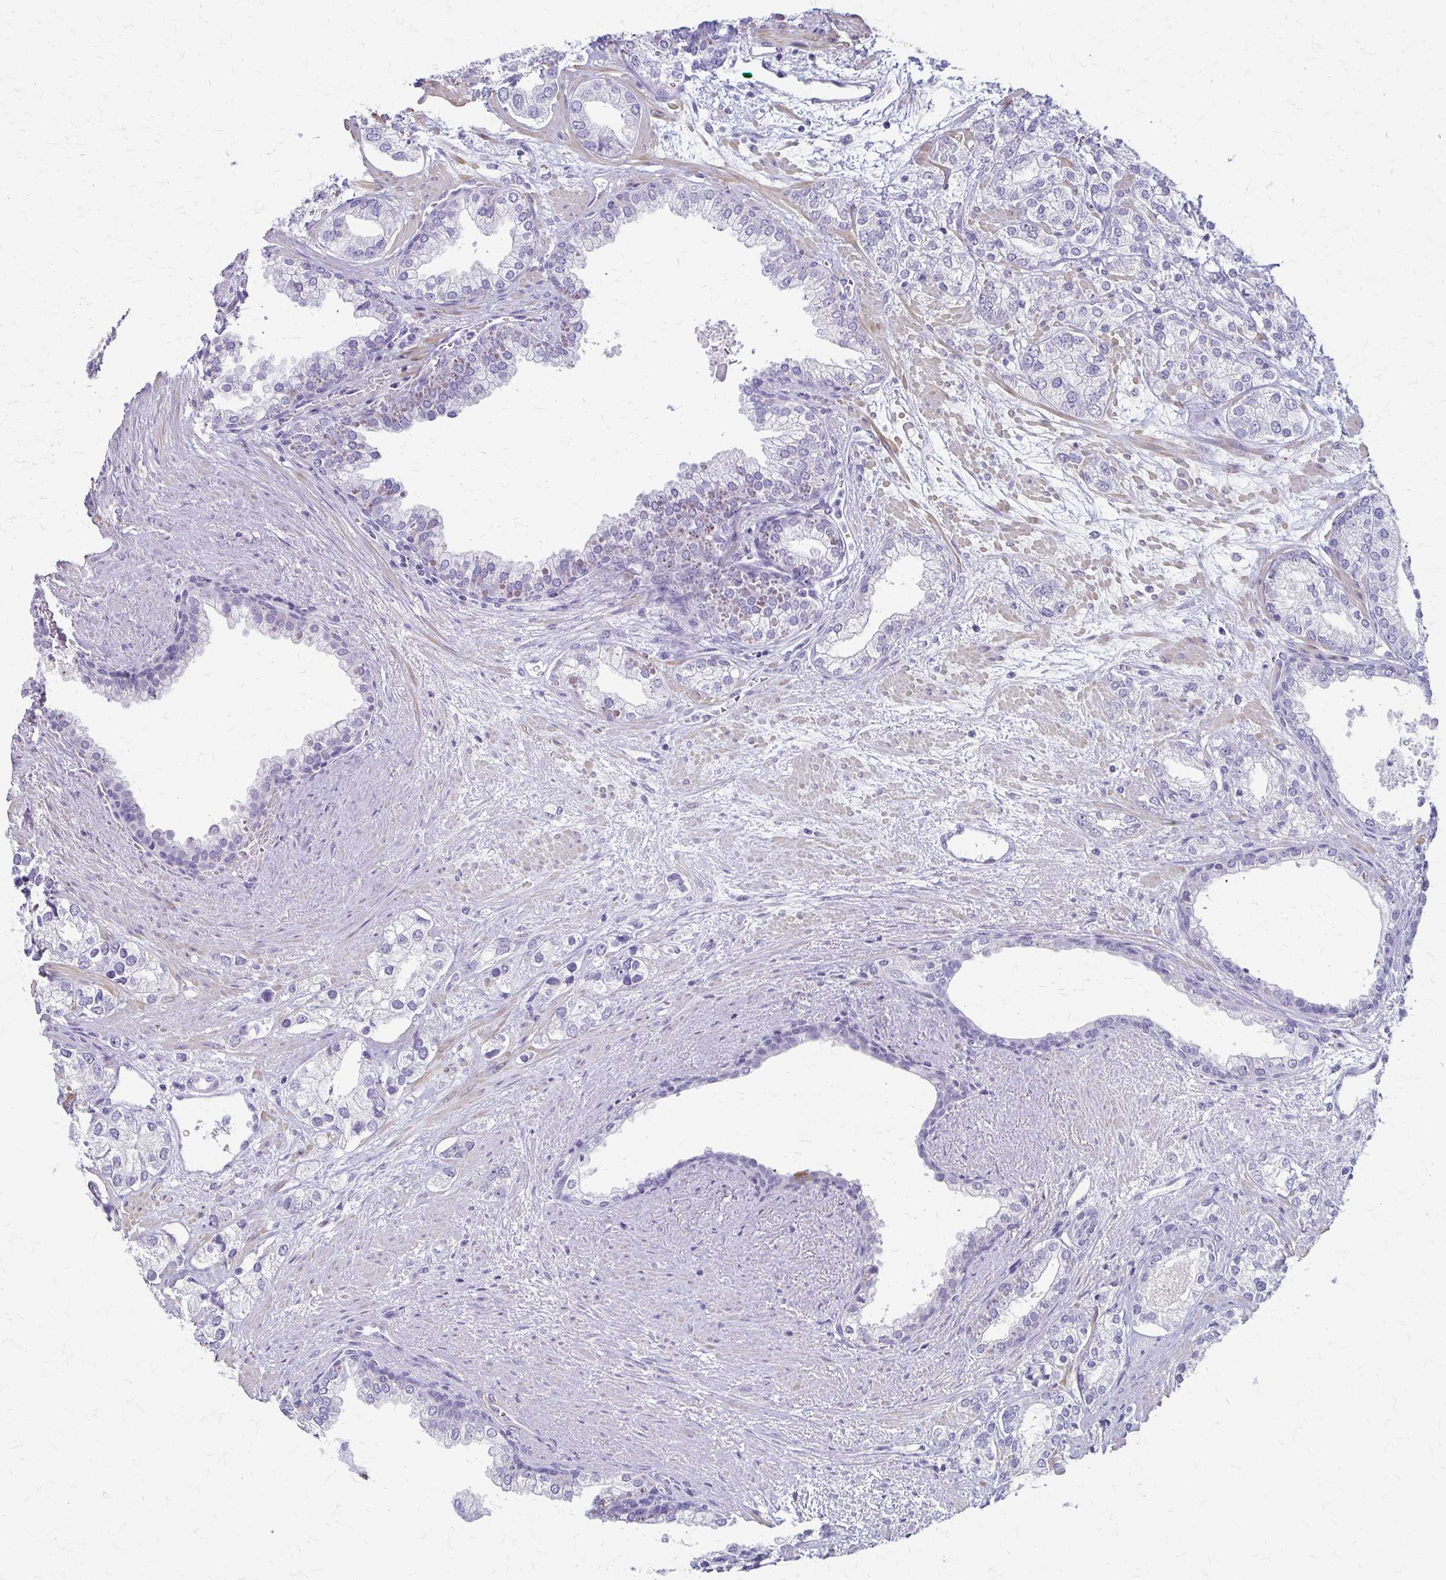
{"staining": {"intensity": "negative", "quantity": "none", "location": "none"}, "tissue": "prostate cancer", "cell_type": "Tumor cells", "image_type": "cancer", "snomed": [{"axis": "morphology", "description": "Adenocarcinoma, High grade"}, {"axis": "topography", "description": "Prostate"}], "caption": "Image shows no significant protein expression in tumor cells of high-grade adenocarcinoma (prostate). (DAB immunohistochemistry with hematoxylin counter stain).", "gene": "IVL", "patient": {"sex": "male", "age": 58}}